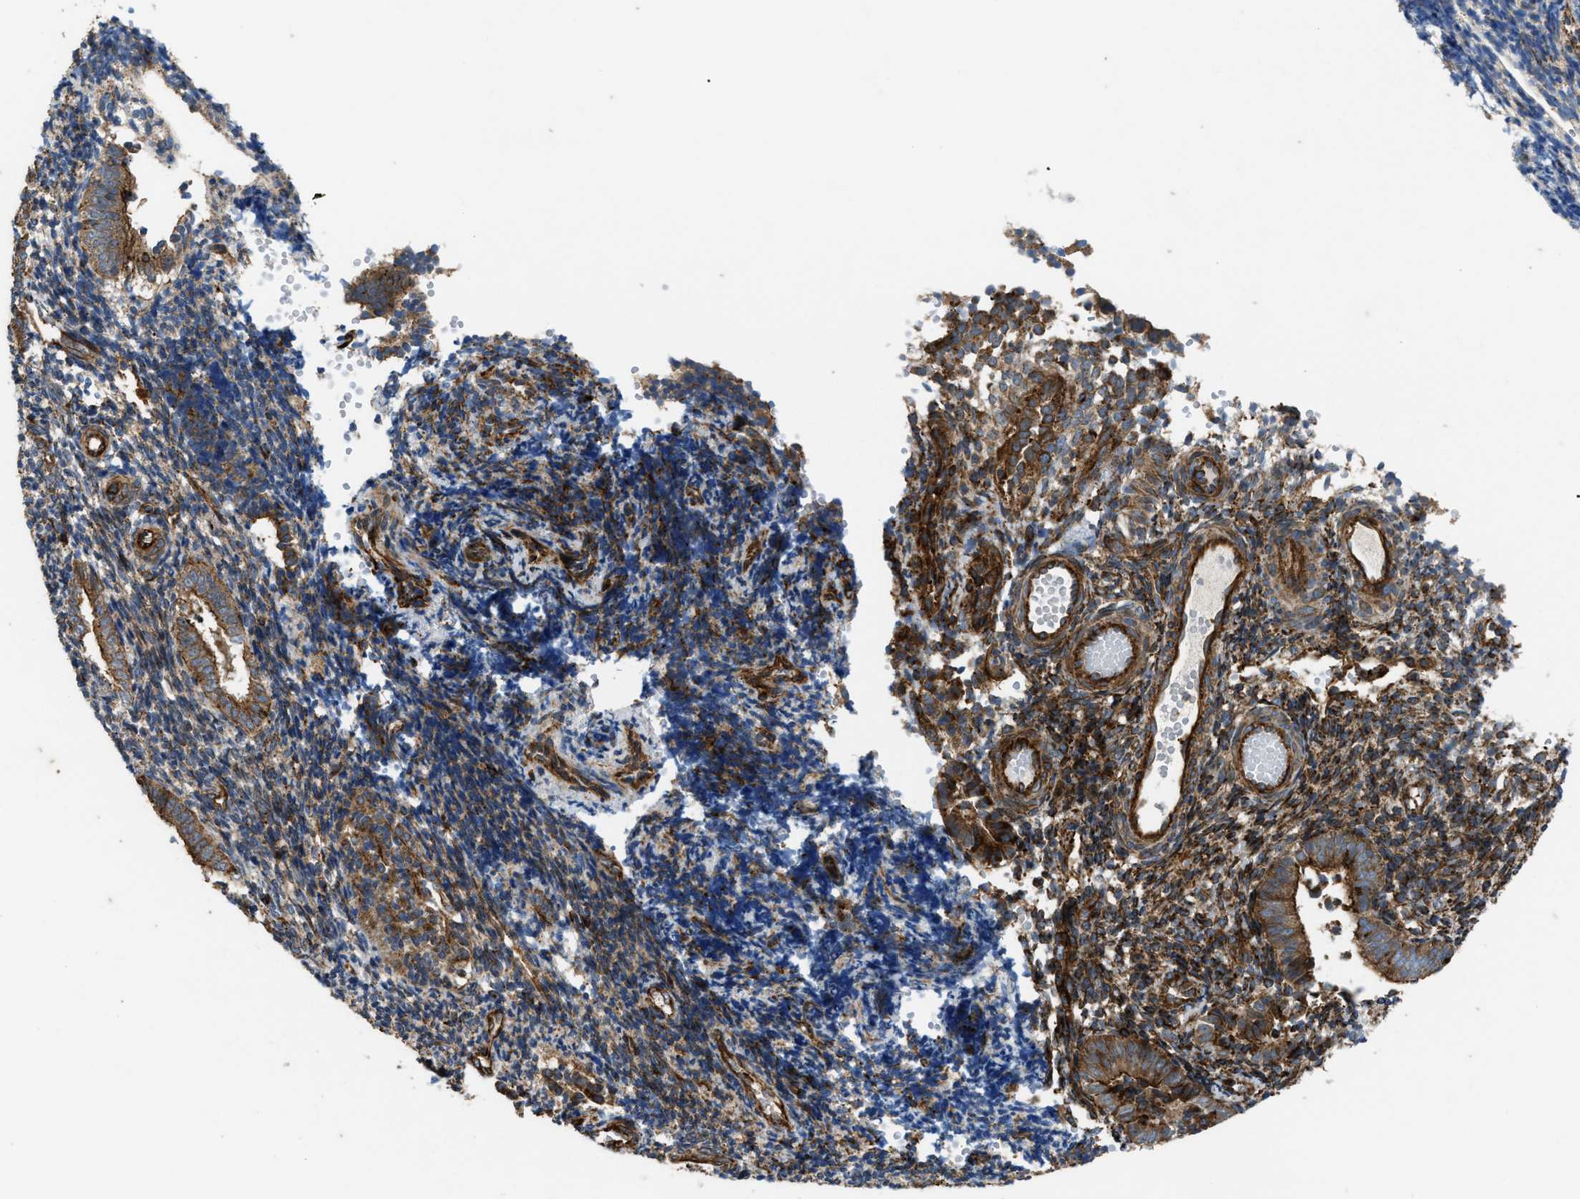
{"staining": {"intensity": "moderate", "quantity": ">75%", "location": "cytoplasmic/membranous"}, "tissue": "endometrium", "cell_type": "Cells in endometrial stroma", "image_type": "normal", "snomed": [{"axis": "morphology", "description": "Normal tissue, NOS"}, {"axis": "topography", "description": "Uterus"}, {"axis": "topography", "description": "Endometrium"}], "caption": "Endometrium stained for a protein reveals moderate cytoplasmic/membranous positivity in cells in endometrial stroma. The protein of interest is shown in brown color, while the nuclei are stained blue.", "gene": "EGLN1", "patient": {"sex": "female", "age": 33}}